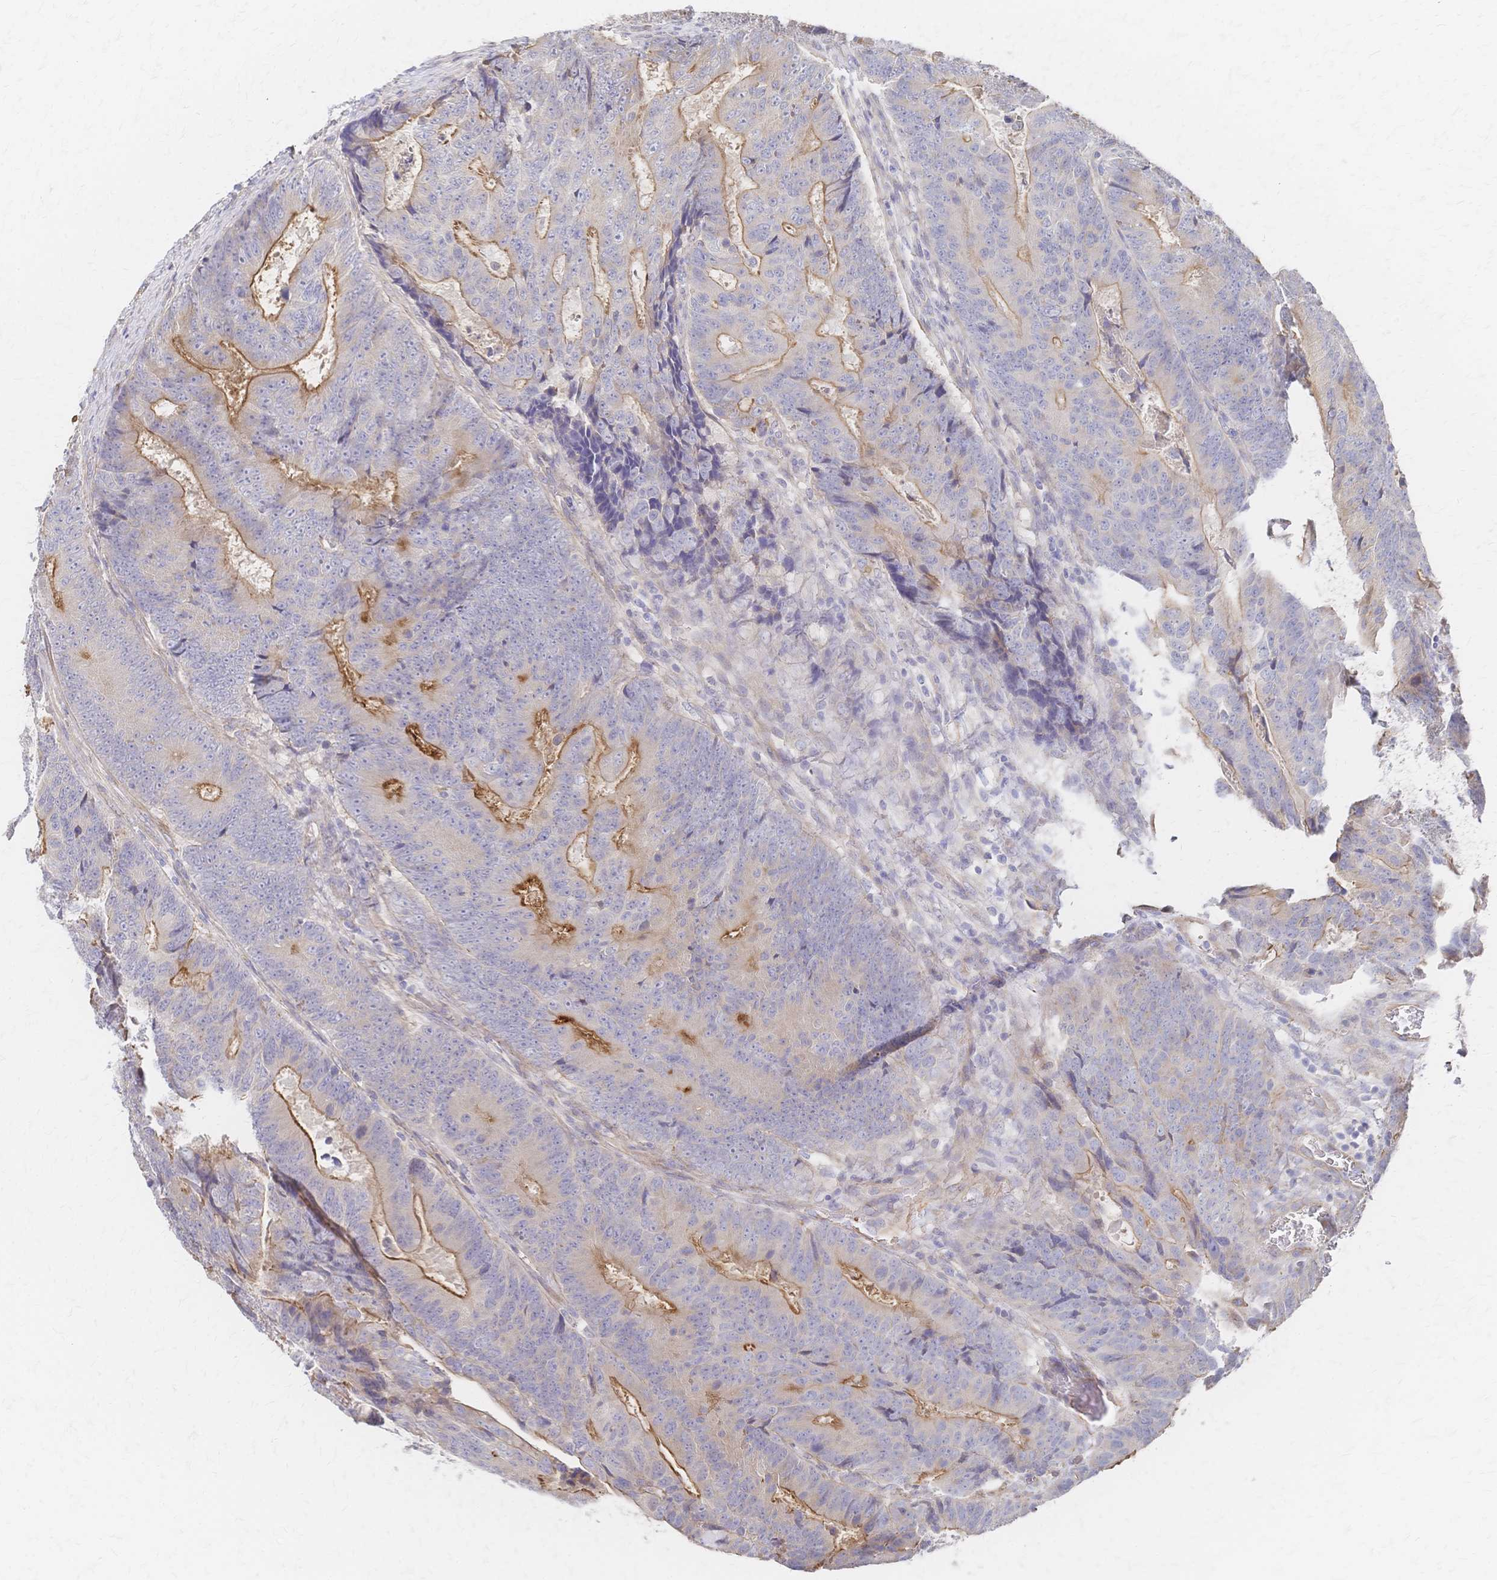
{"staining": {"intensity": "moderate", "quantity": "25%-75%", "location": "cytoplasmic/membranous"}, "tissue": "colorectal cancer", "cell_type": "Tumor cells", "image_type": "cancer", "snomed": [{"axis": "morphology", "description": "Adenocarcinoma, NOS"}, {"axis": "topography", "description": "Colon"}], "caption": "An immunohistochemistry image of tumor tissue is shown. Protein staining in brown labels moderate cytoplasmic/membranous positivity in colorectal cancer (adenocarcinoma) within tumor cells. The staining is performed using DAB (3,3'-diaminobenzidine) brown chromogen to label protein expression. The nuclei are counter-stained blue using hematoxylin.", "gene": "SLC5A1", "patient": {"sex": "female", "age": 48}}